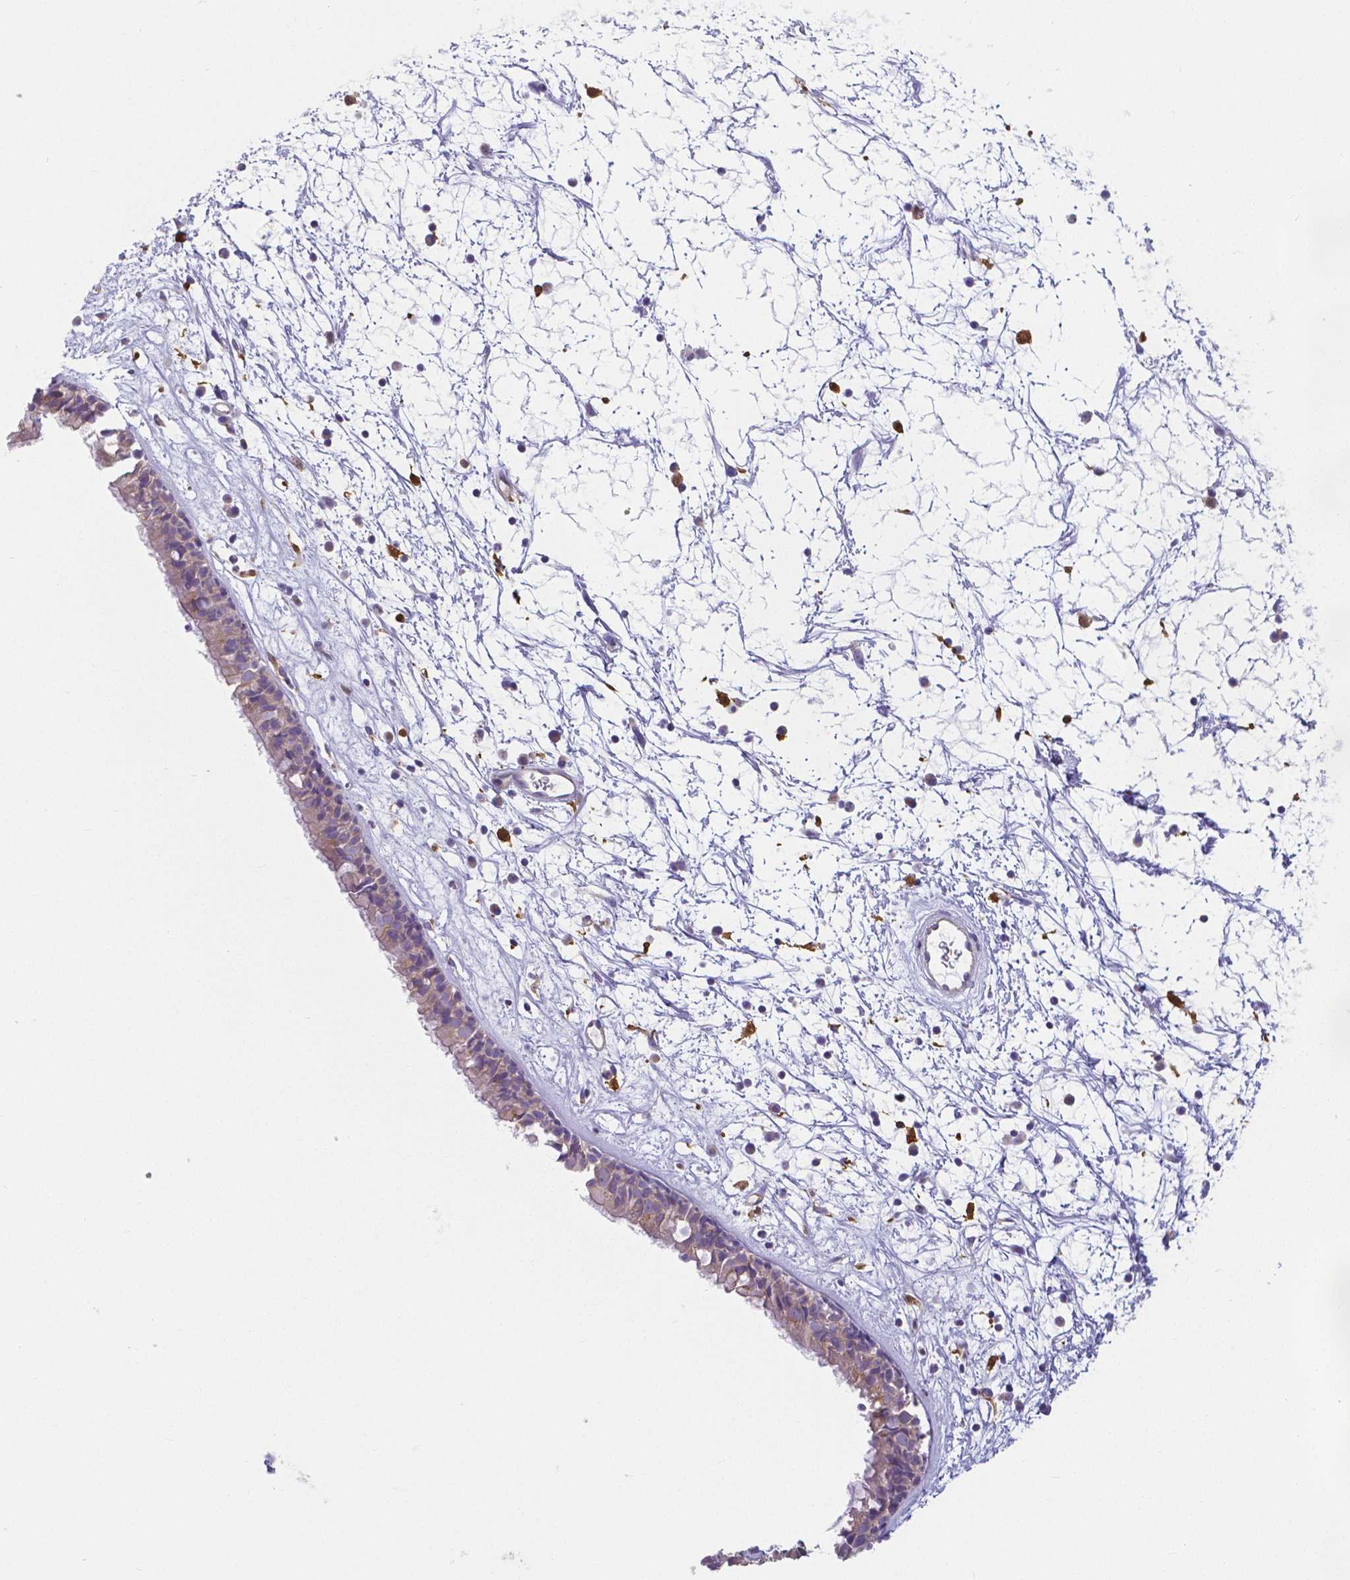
{"staining": {"intensity": "weak", "quantity": "<25%", "location": "cytoplasmic/membranous"}, "tissue": "nasopharynx", "cell_type": "Respiratory epithelial cells", "image_type": "normal", "snomed": [{"axis": "morphology", "description": "Normal tissue, NOS"}, {"axis": "topography", "description": "Nasopharynx"}], "caption": "The immunohistochemistry (IHC) photomicrograph has no significant positivity in respiratory epithelial cells of nasopharynx.", "gene": "CRMP1", "patient": {"sex": "male", "age": 24}}